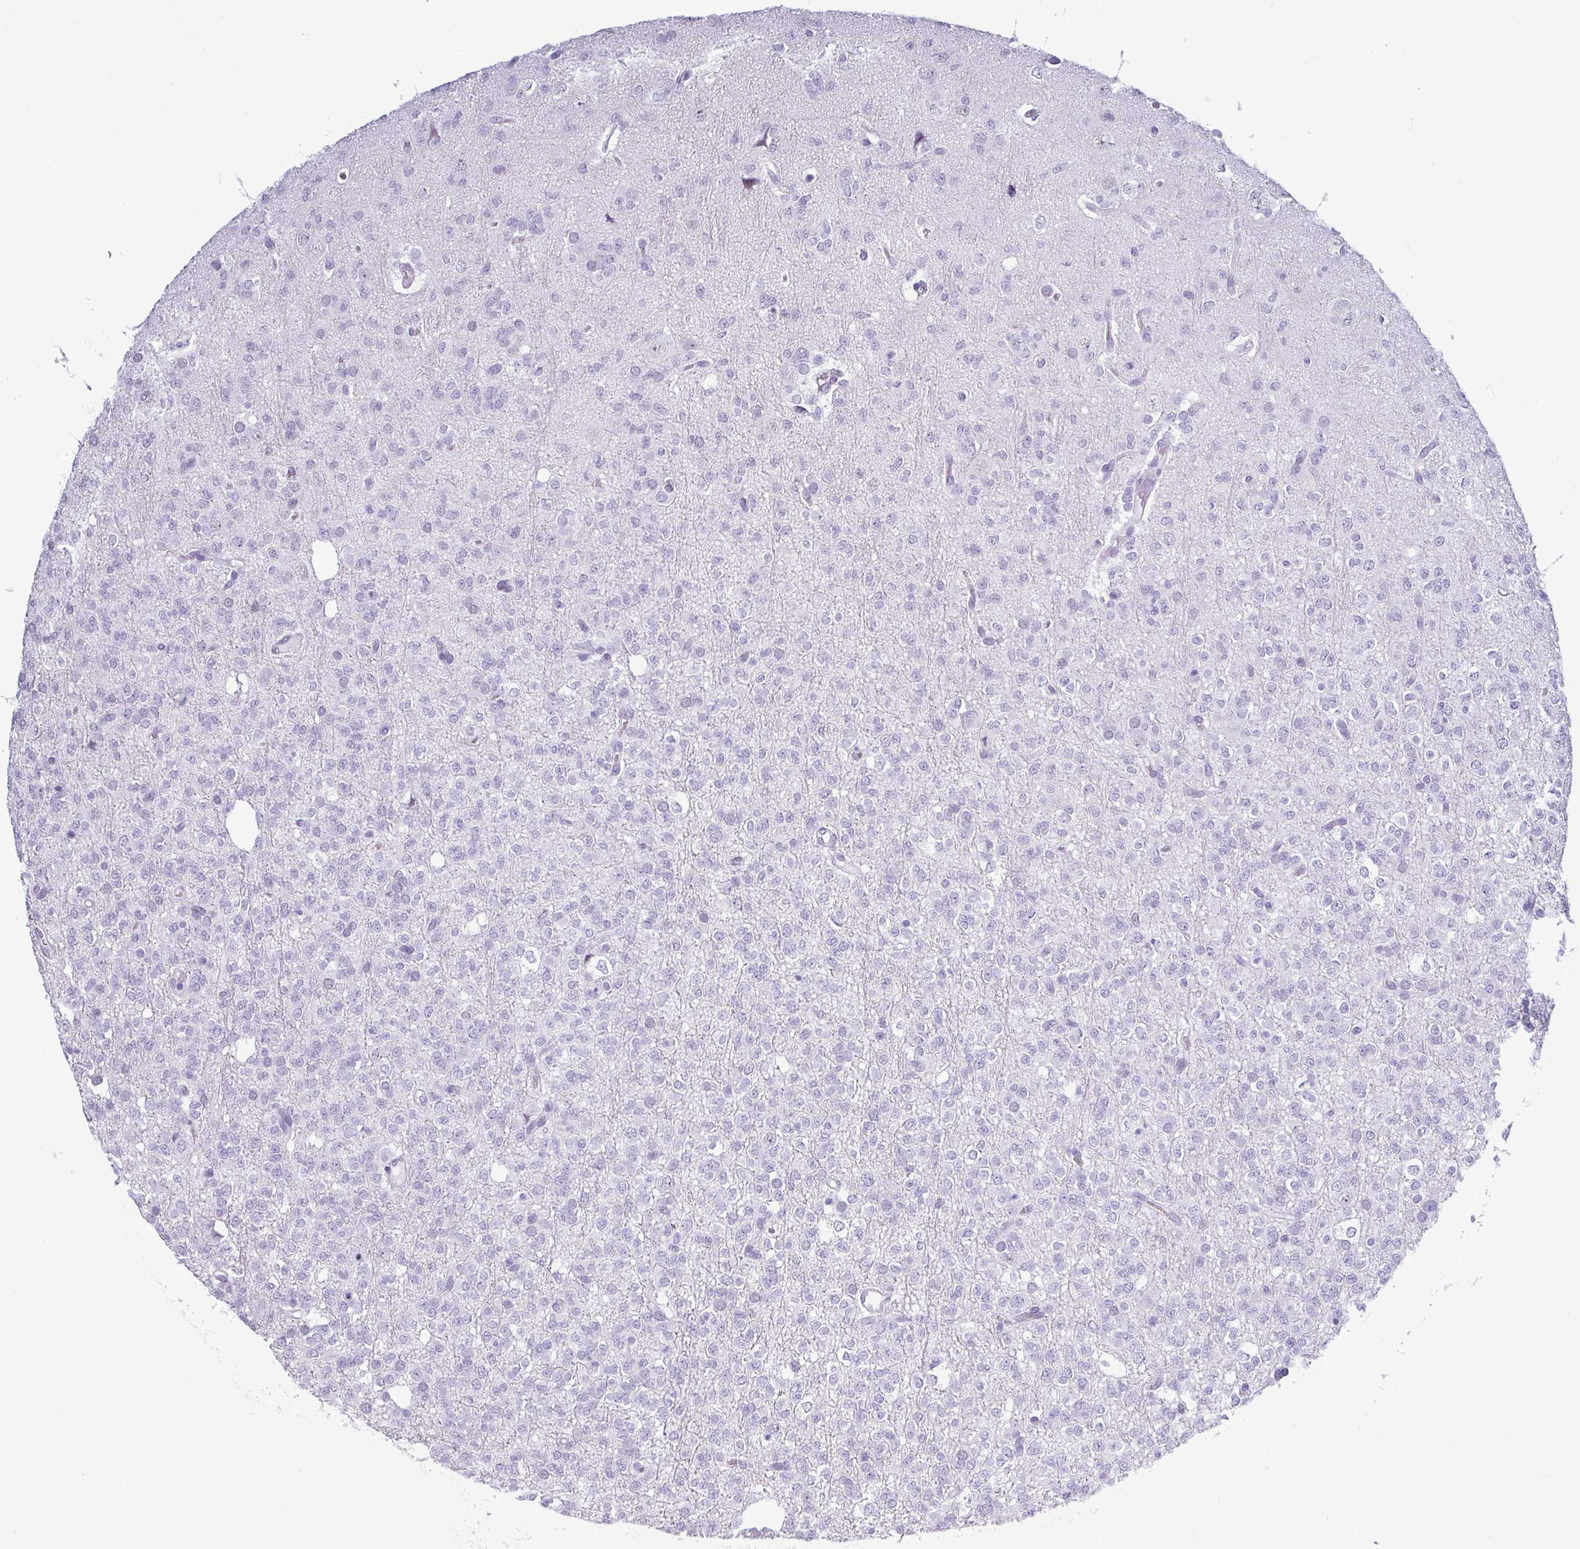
{"staining": {"intensity": "negative", "quantity": "none", "location": "none"}, "tissue": "glioma", "cell_type": "Tumor cells", "image_type": "cancer", "snomed": [{"axis": "morphology", "description": "Glioma, malignant, Low grade"}, {"axis": "topography", "description": "Brain"}], "caption": "This is an IHC photomicrograph of human low-grade glioma (malignant). There is no staining in tumor cells.", "gene": "SRGAP1", "patient": {"sex": "female", "age": 33}}